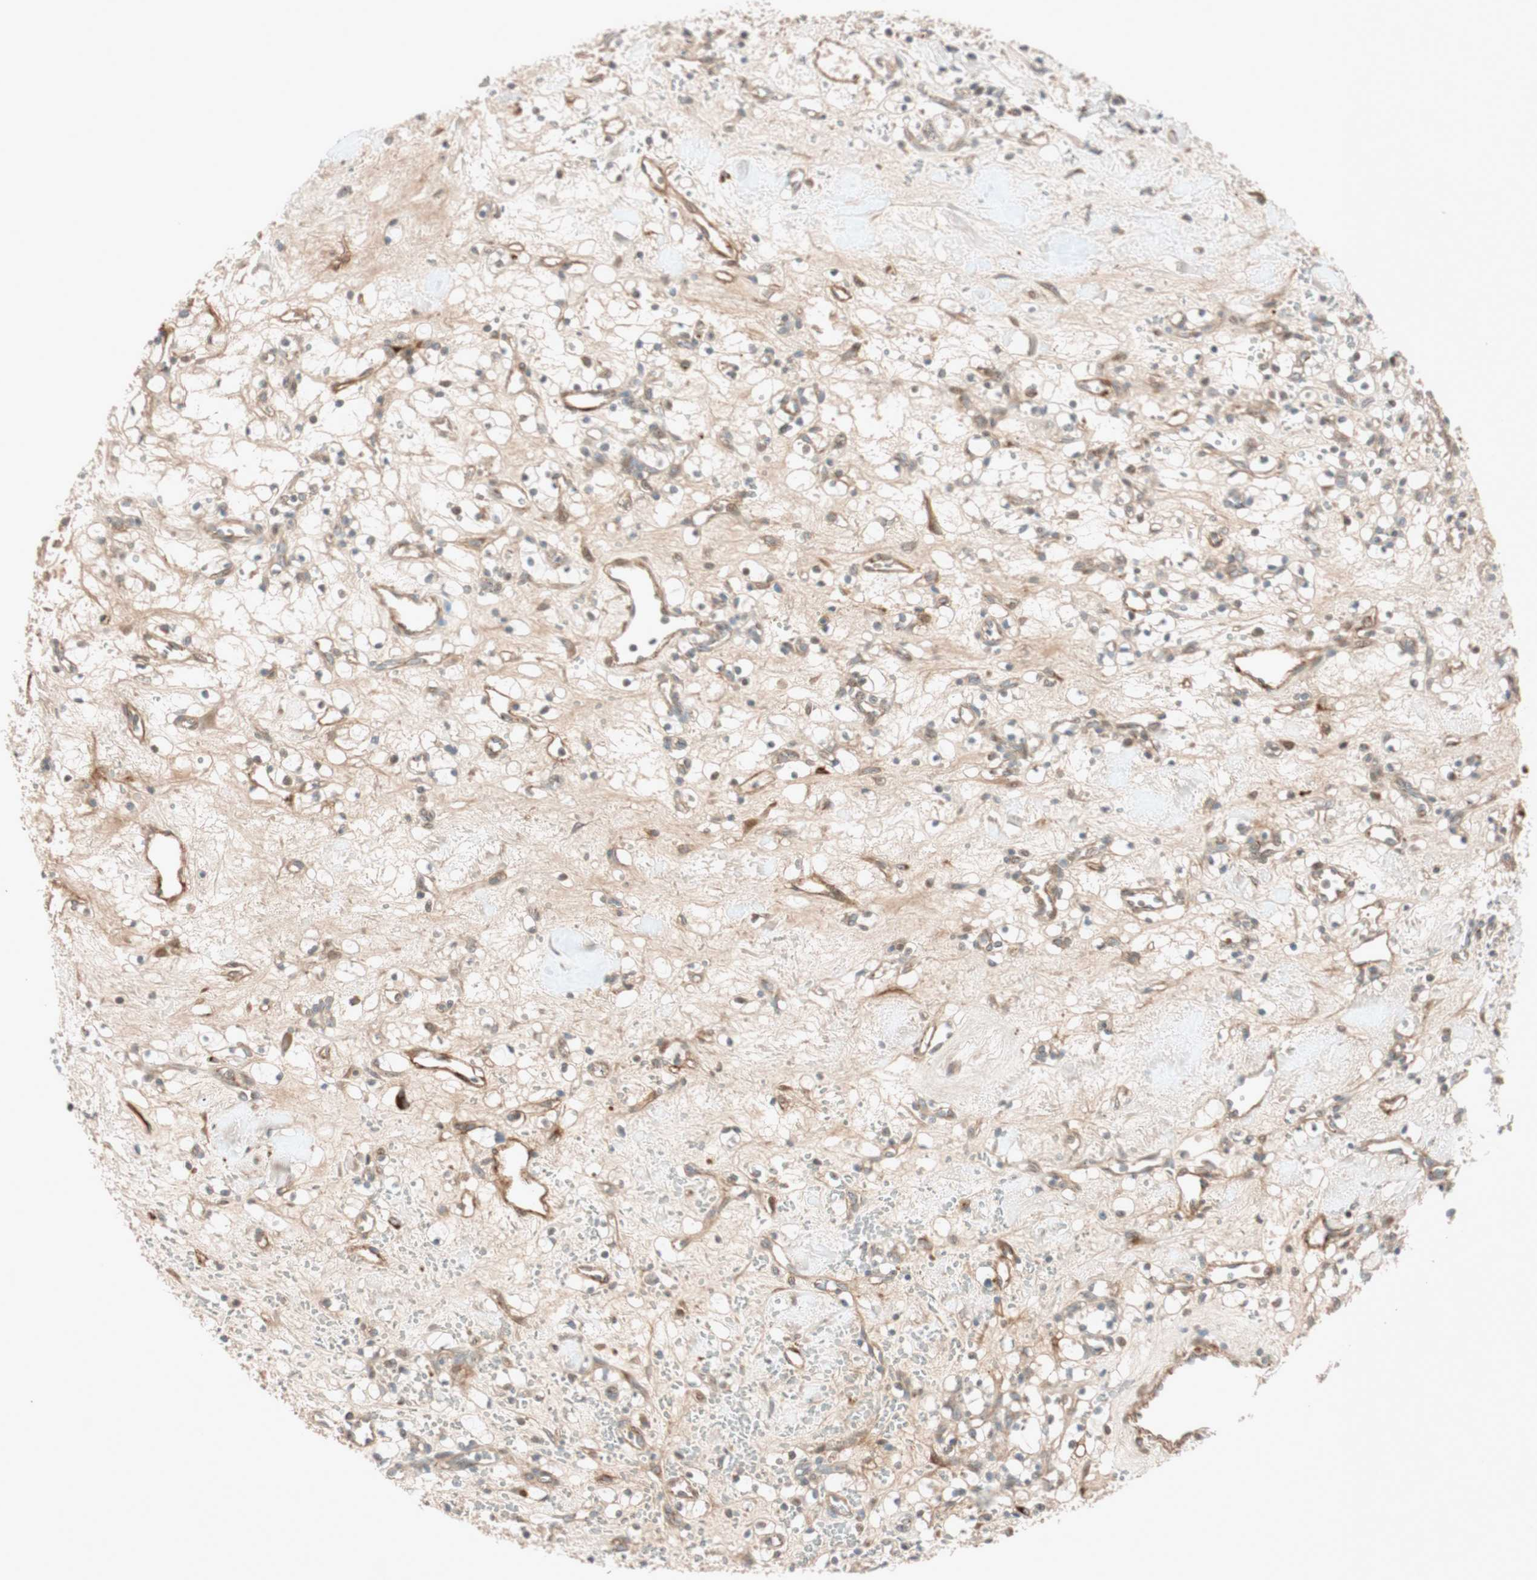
{"staining": {"intensity": "negative", "quantity": "none", "location": "none"}, "tissue": "renal cancer", "cell_type": "Tumor cells", "image_type": "cancer", "snomed": [{"axis": "morphology", "description": "Adenocarcinoma, NOS"}, {"axis": "topography", "description": "Kidney"}], "caption": "DAB immunohistochemical staining of renal cancer (adenocarcinoma) reveals no significant expression in tumor cells.", "gene": "EPHA6", "patient": {"sex": "female", "age": 60}}